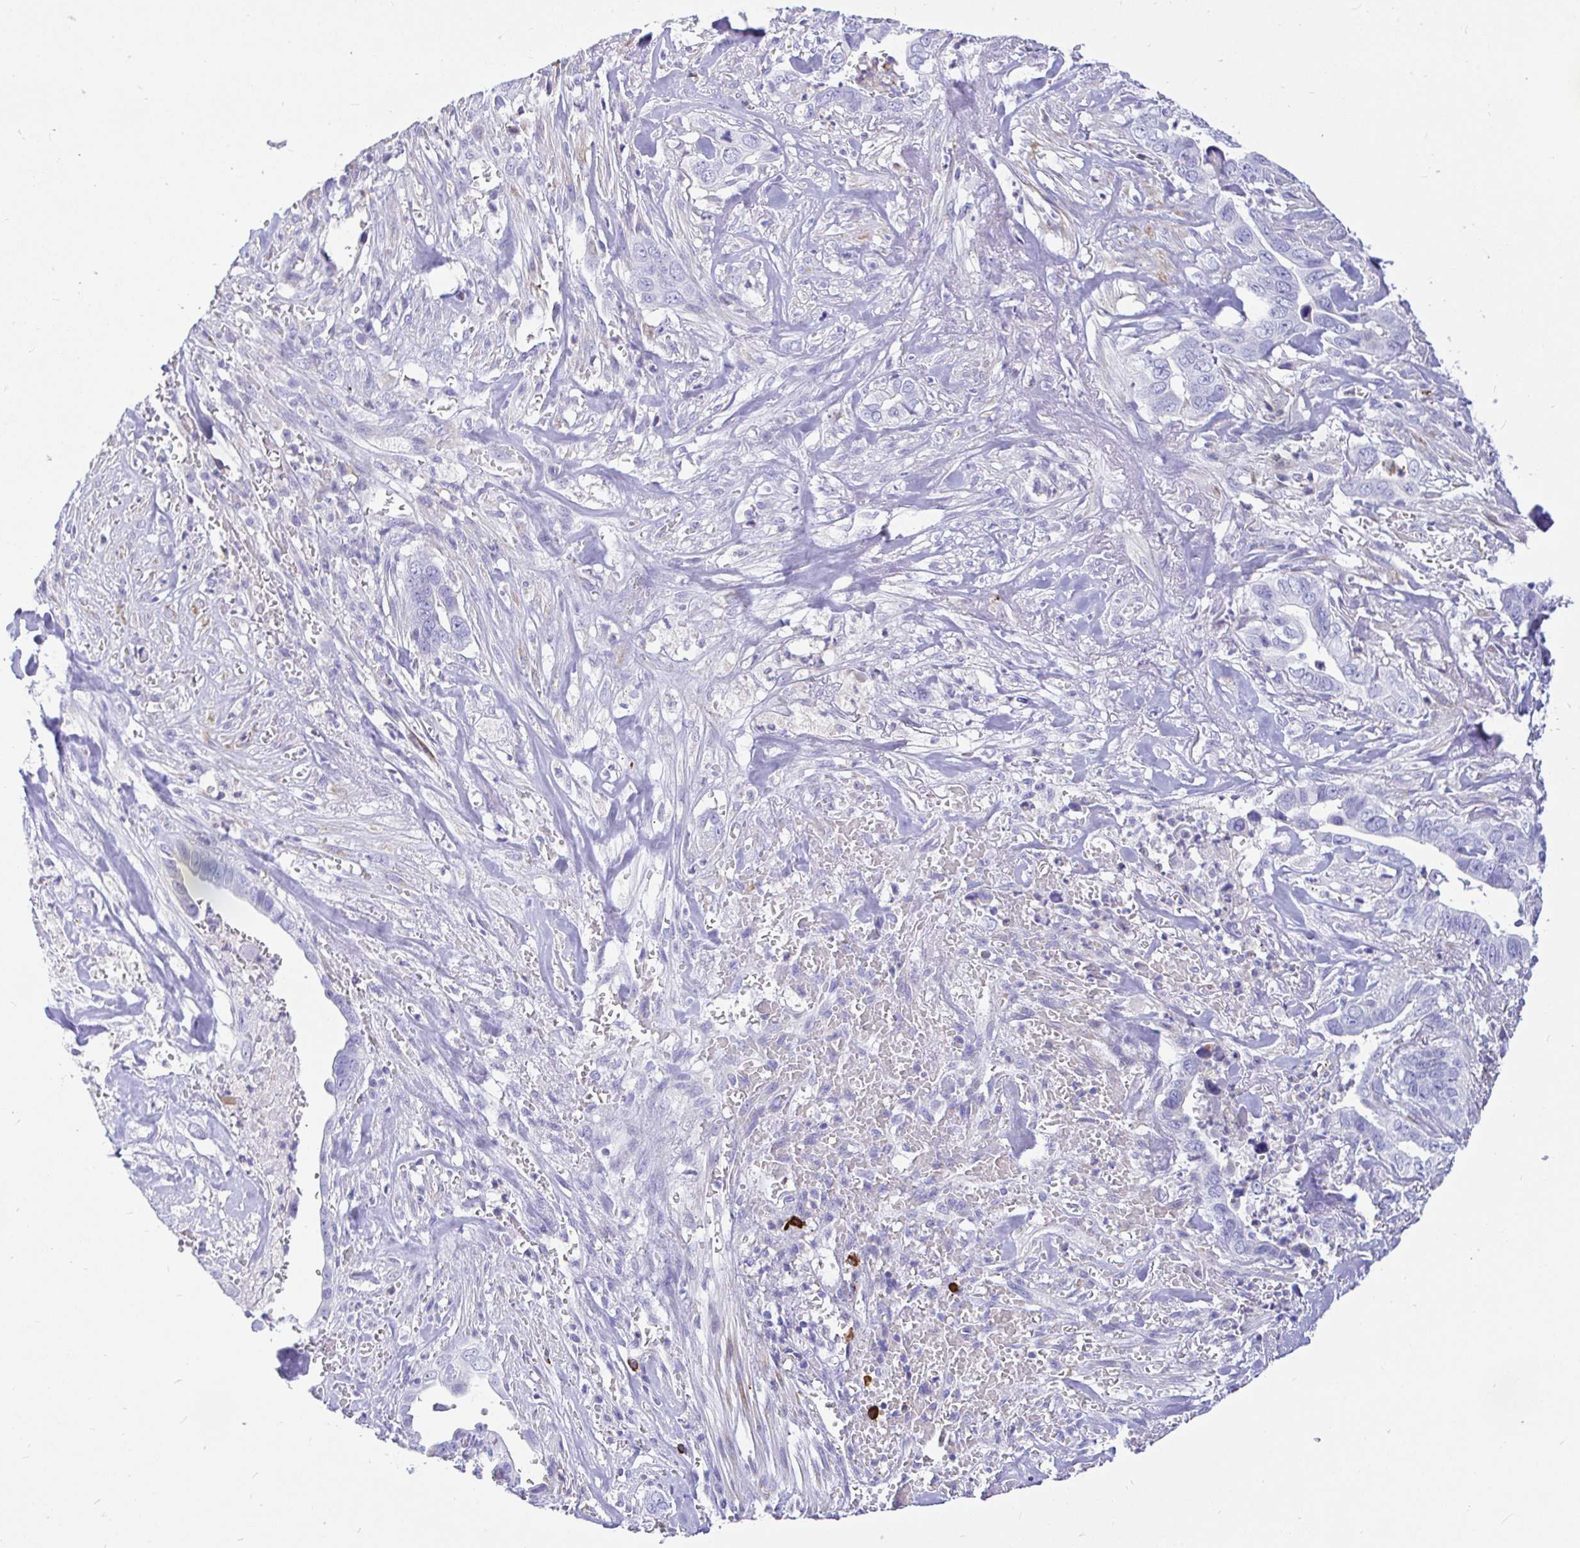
{"staining": {"intensity": "negative", "quantity": "none", "location": "none"}, "tissue": "liver cancer", "cell_type": "Tumor cells", "image_type": "cancer", "snomed": [{"axis": "morphology", "description": "Cholangiocarcinoma"}, {"axis": "topography", "description": "Liver"}], "caption": "Micrograph shows no protein positivity in tumor cells of liver cancer (cholangiocarcinoma) tissue.", "gene": "CCDC62", "patient": {"sex": "female", "age": 79}}